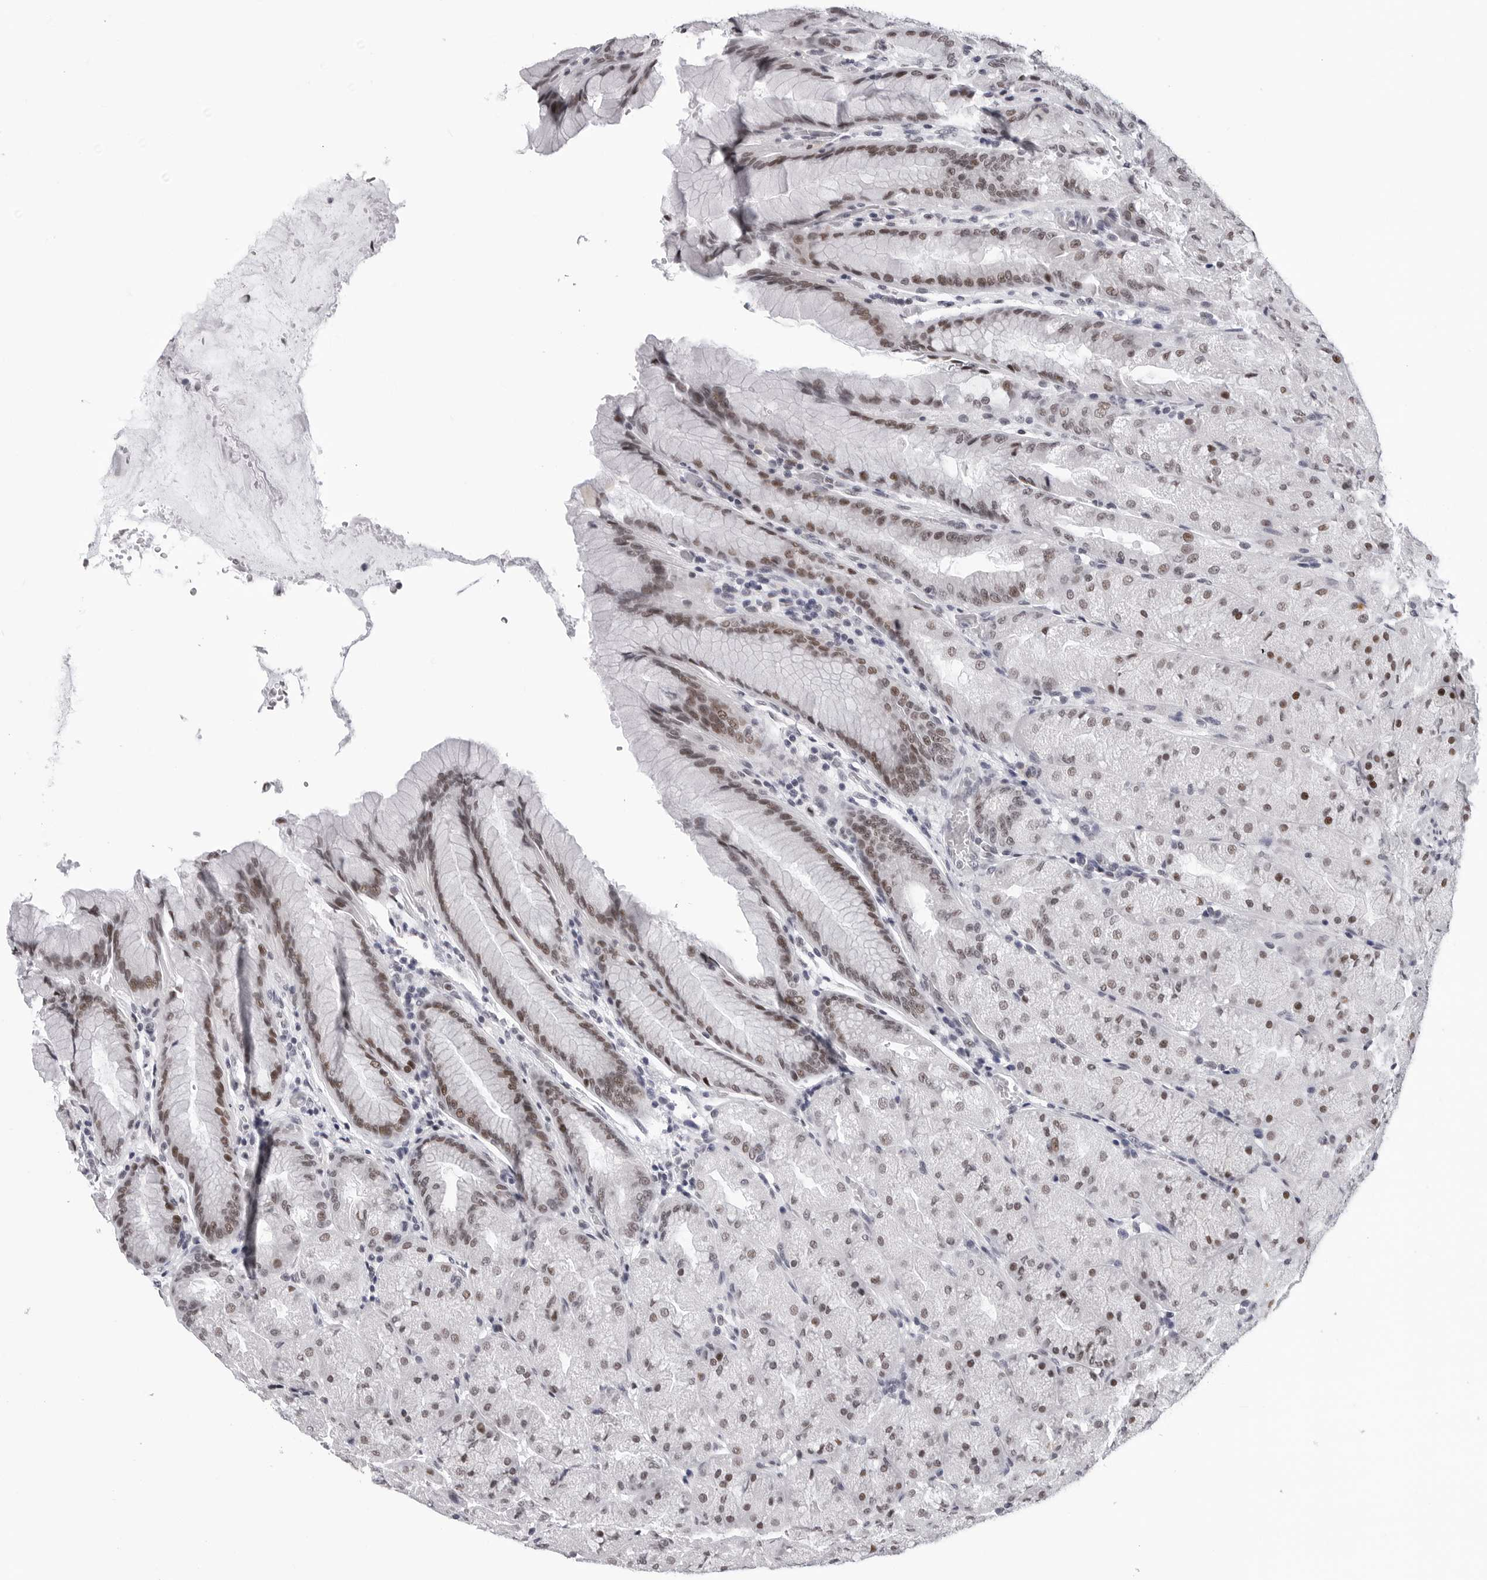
{"staining": {"intensity": "moderate", "quantity": ">75%", "location": "nuclear"}, "tissue": "stomach", "cell_type": "Glandular cells", "image_type": "normal", "snomed": [{"axis": "morphology", "description": "Normal tissue, NOS"}, {"axis": "topography", "description": "Stomach, upper"}, {"axis": "topography", "description": "Stomach"}], "caption": "Glandular cells exhibit moderate nuclear staining in about >75% of cells in normal stomach. Using DAB (3,3'-diaminobenzidine) (brown) and hematoxylin (blue) stains, captured at high magnification using brightfield microscopy.", "gene": "SF3B4", "patient": {"sex": "male", "age": 48}}